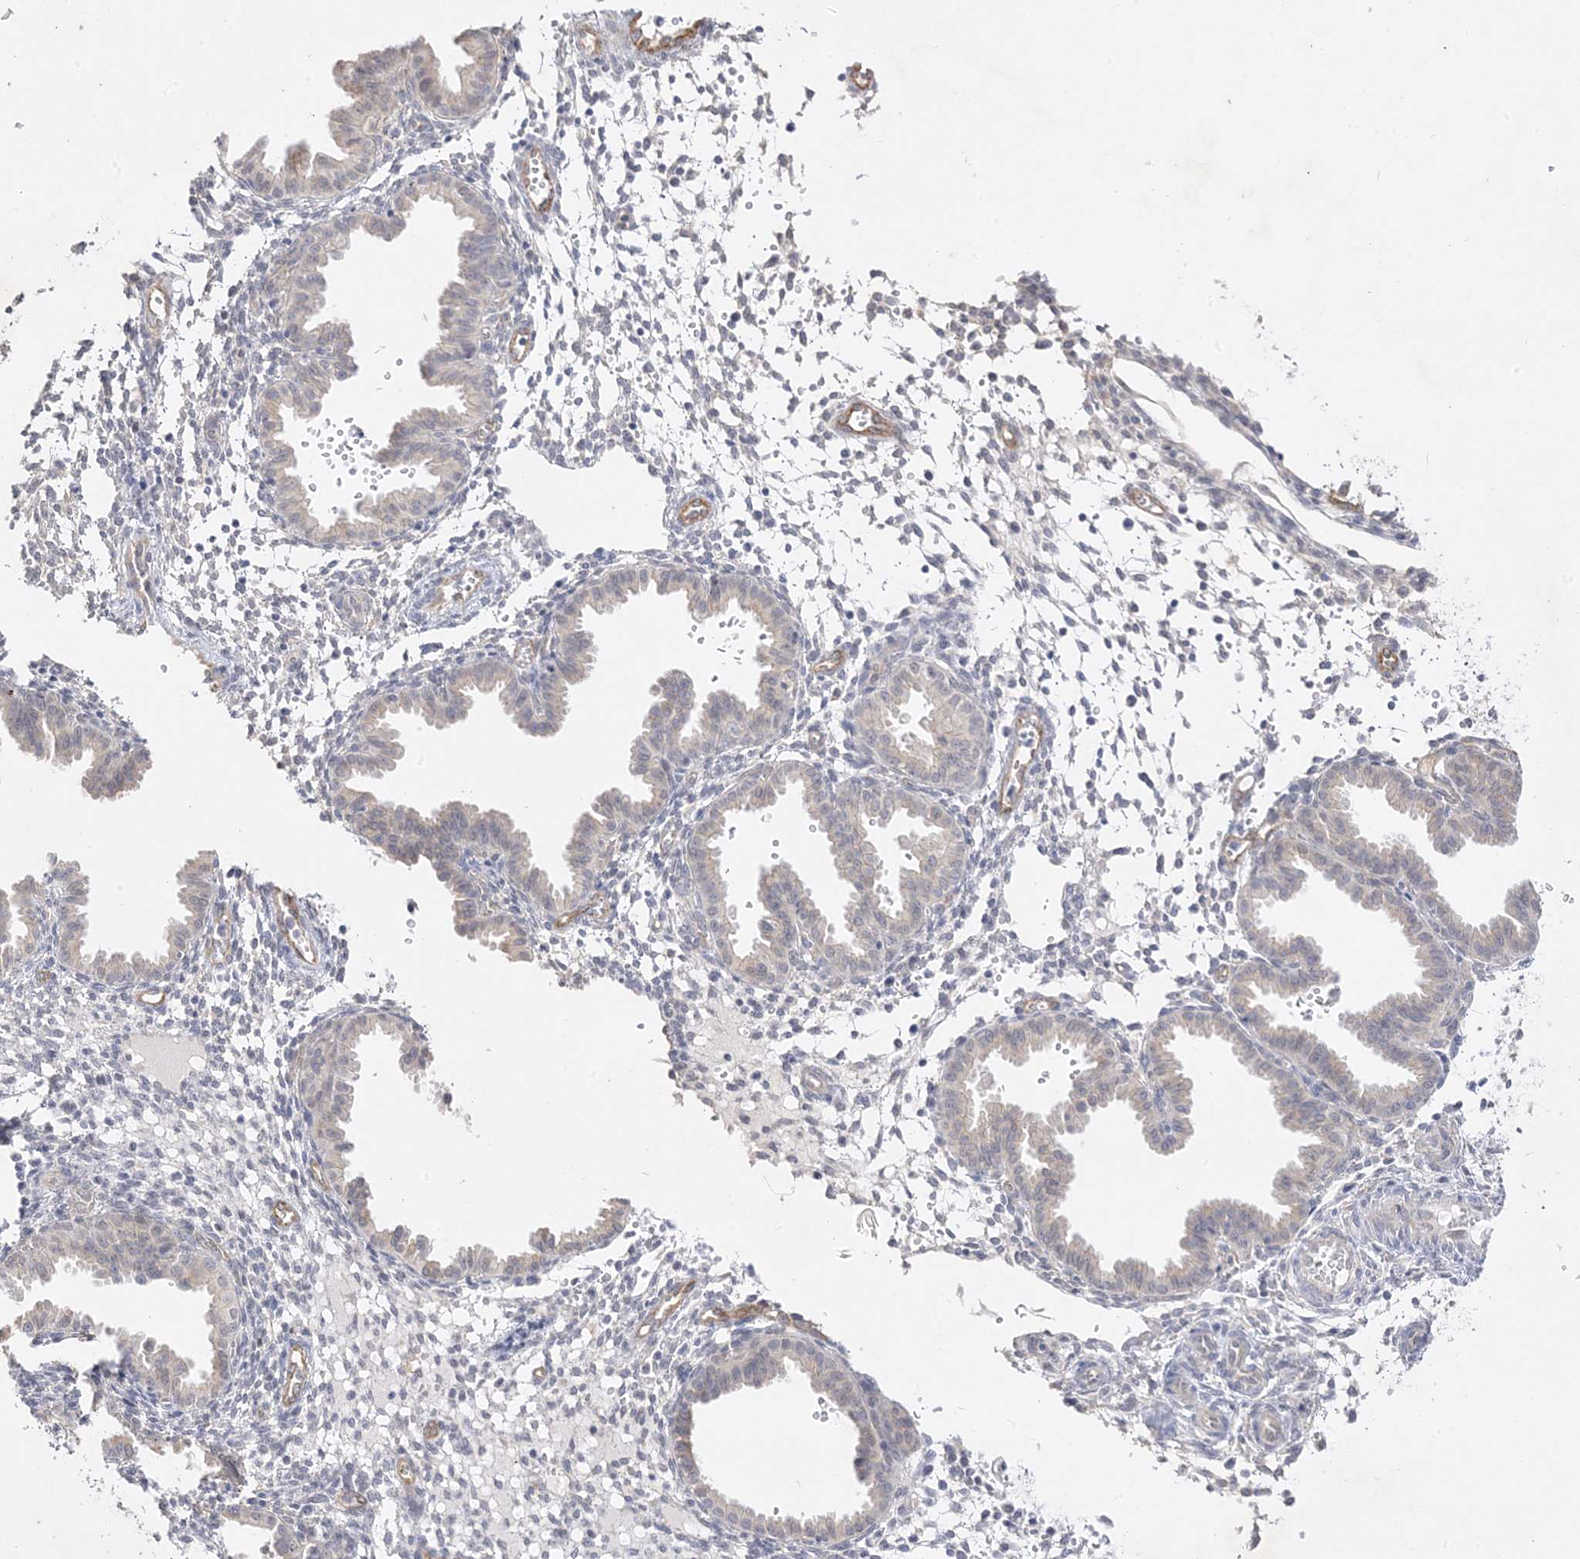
{"staining": {"intensity": "negative", "quantity": "none", "location": "none"}, "tissue": "endometrium", "cell_type": "Cells in endometrial stroma", "image_type": "normal", "snomed": [{"axis": "morphology", "description": "Normal tissue, NOS"}, {"axis": "topography", "description": "Endometrium"}], "caption": "Immunohistochemistry photomicrograph of unremarkable human endometrium stained for a protein (brown), which exhibits no expression in cells in endometrial stroma. Nuclei are stained in blue.", "gene": "C2CD2", "patient": {"sex": "female", "age": 33}}